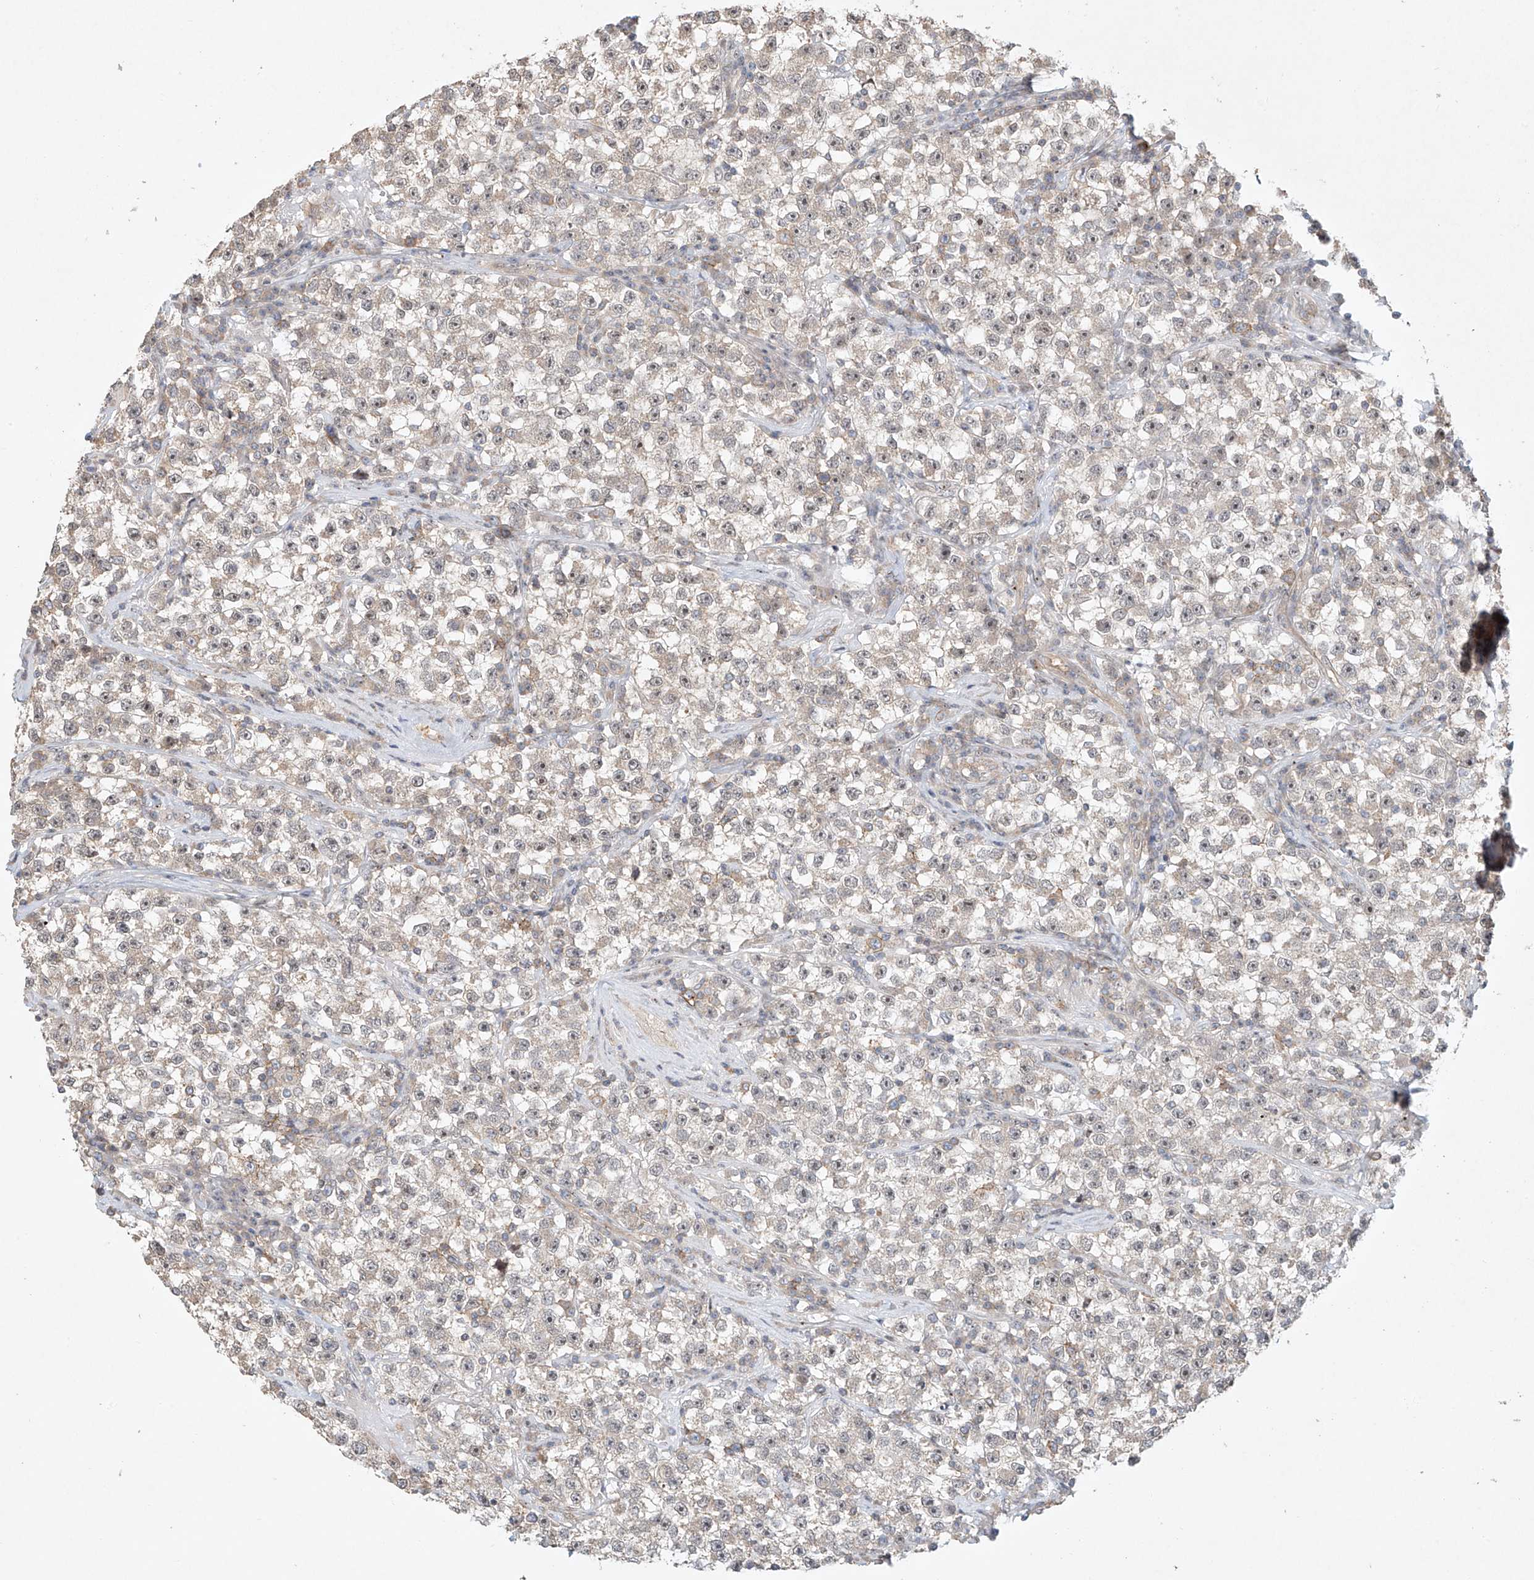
{"staining": {"intensity": "weak", "quantity": "<25%", "location": "nuclear"}, "tissue": "testis cancer", "cell_type": "Tumor cells", "image_type": "cancer", "snomed": [{"axis": "morphology", "description": "Seminoma, NOS"}, {"axis": "topography", "description": "Testis"}], "caption": "Immunohistochemistry (IHC) of testis seminoma shows no positivity in tumor cells.", "gene": "TASP1", "patient": {"sex": "male", "age": 22}}